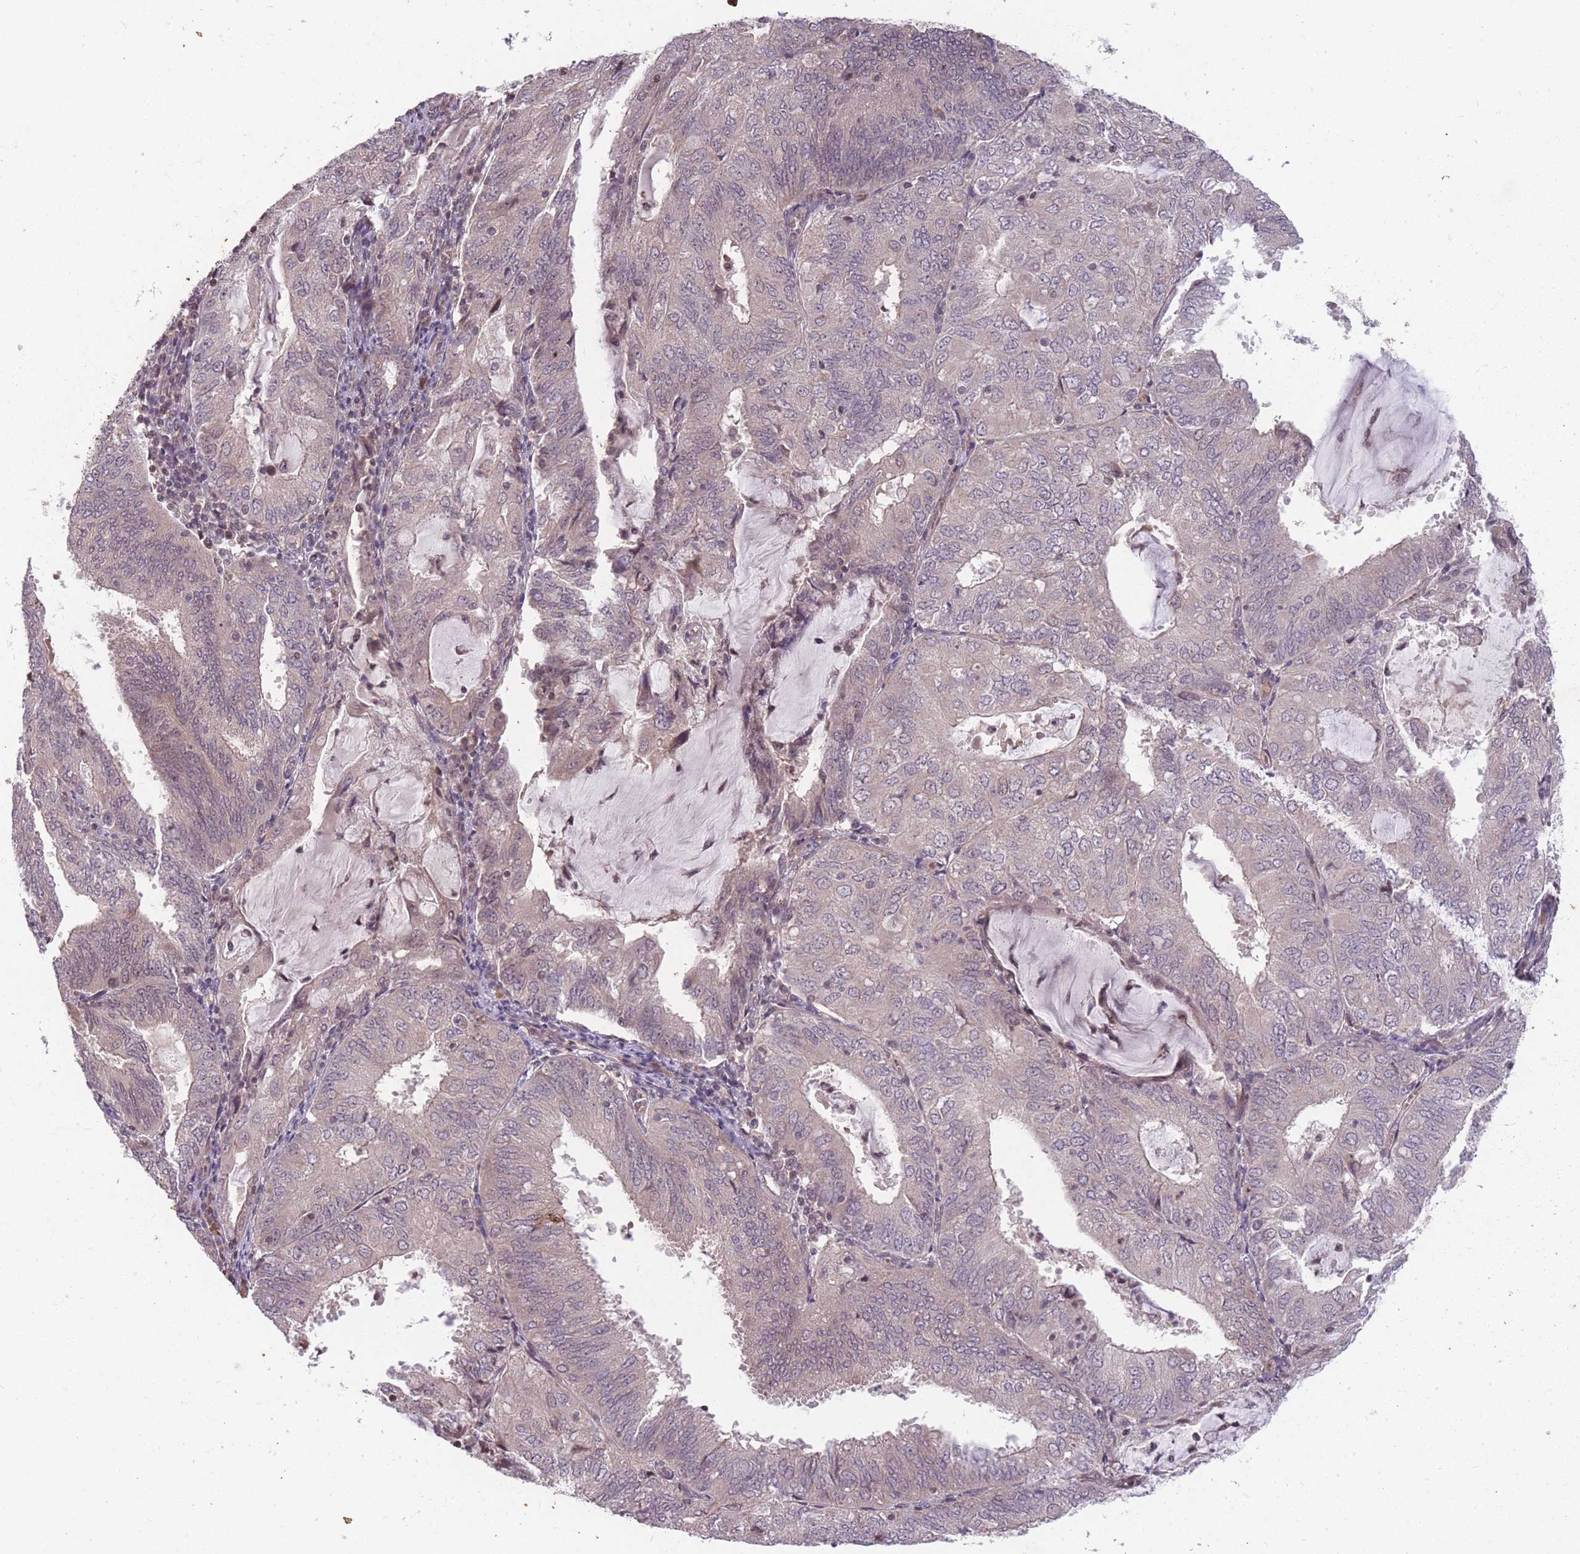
{"staining": {"intensity": "weak", "quantity": "25%-75%", "location": "cytoplasmic/membranous"}, "tissue": "endometrial cancer", "cell_type": "Tumor cells", "image_type": "cancer", "snomed": [{"axis": "morphology", "description": "Adenocarcinoma, NOS"}, {"axis": "topography", "description": "Endometrium"}], "caption": "Endometrial cancer stained with immunohistochemistry displays weak cytoplasmic/membranous positivity in approximately 25%-75% of tumor cells.", "gene": "GGT5", "patient": {"sex": "female", "age": 81}}